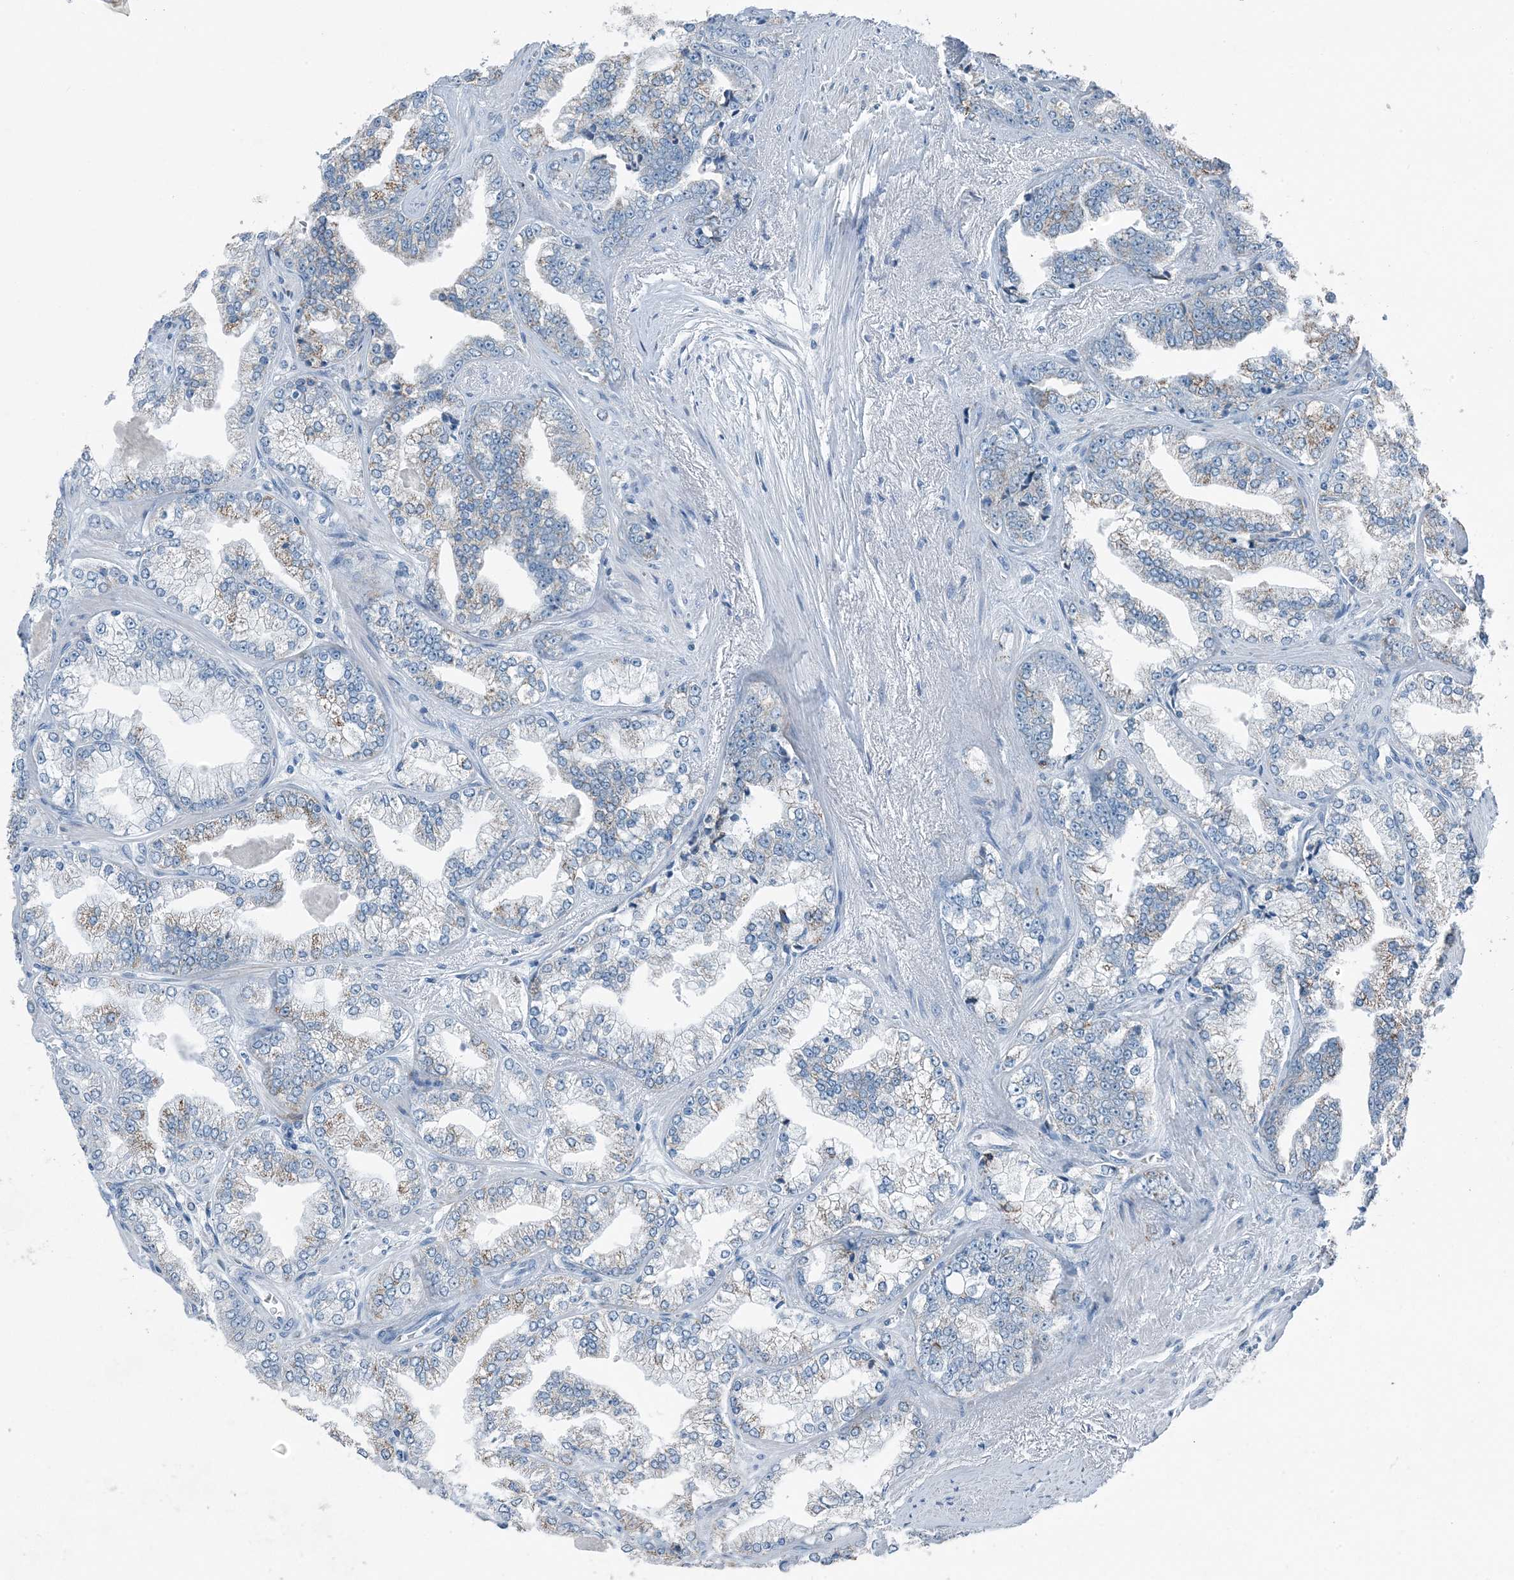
{"staining": {"intensity": "moderate", "quantity": "<25%", "location": "cytoplasmic/membranous"}, "tissue": "prostate cancer", "cell_type": "Tumor cells", "image_type": "cancer", "snomed": [{"axis": "morphology", "description": "Adenocarcinoma, High grade"}, {"axis": "topography", "description": "Prostate"}], "caption": "Immunohistochemical staining of human adenocarcinoma (high-grade) (prostate) displays low levels of moderate cytoplasmic/membranous positivity in about <25% of tumor cells. The staining was performed using DAB to visualize the protein expression in brown, while the nuclei were stained in blue with hematoxylin (Magnification: 20x).", "gene": "FAM162A", "patient": {"sex": "male", "age": 71}}